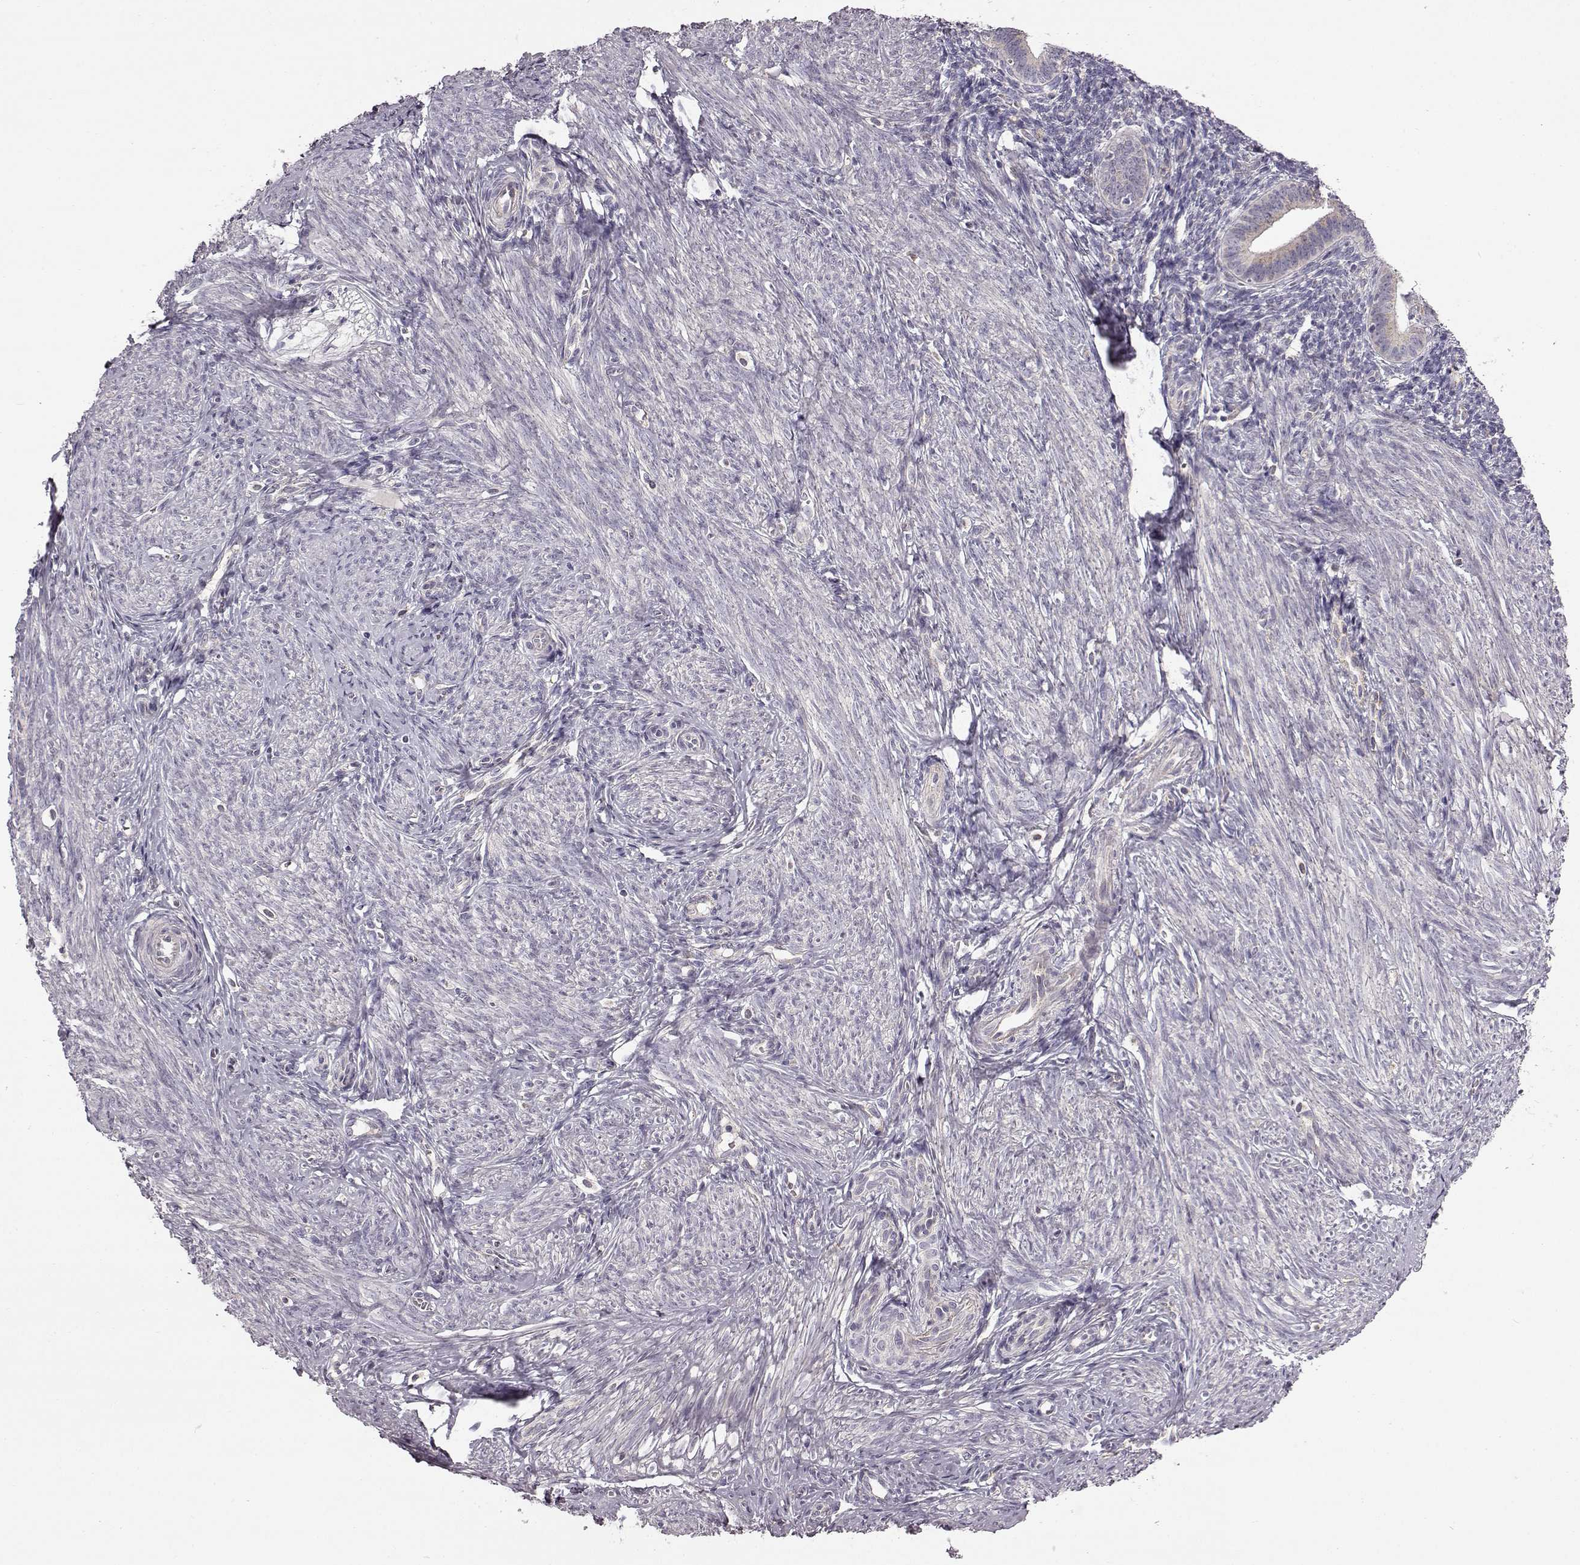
{"staining": {"intensity": "negative", "quantity": "none", "location": "none"}, "tissue": "endometrium", "cell_type": "Cells in endometrial stroma", "image_type": "normal", "snomed": [{"axis": "morphology", "description": "Normal tissue, NOS"}, {"axis": "topography", "description": "Endometrium"}], "caption": "DAB (3,3'-diaminobenzidine) immunohistochemical staining of normal endometrium displays no significant staining in cells in endometrial stroma. (DAB (3,3'-diaminobenzidine) IHC, high magnification).", "gene": "B3GNT6", "patient": {"sex": "female", "age": 40}}